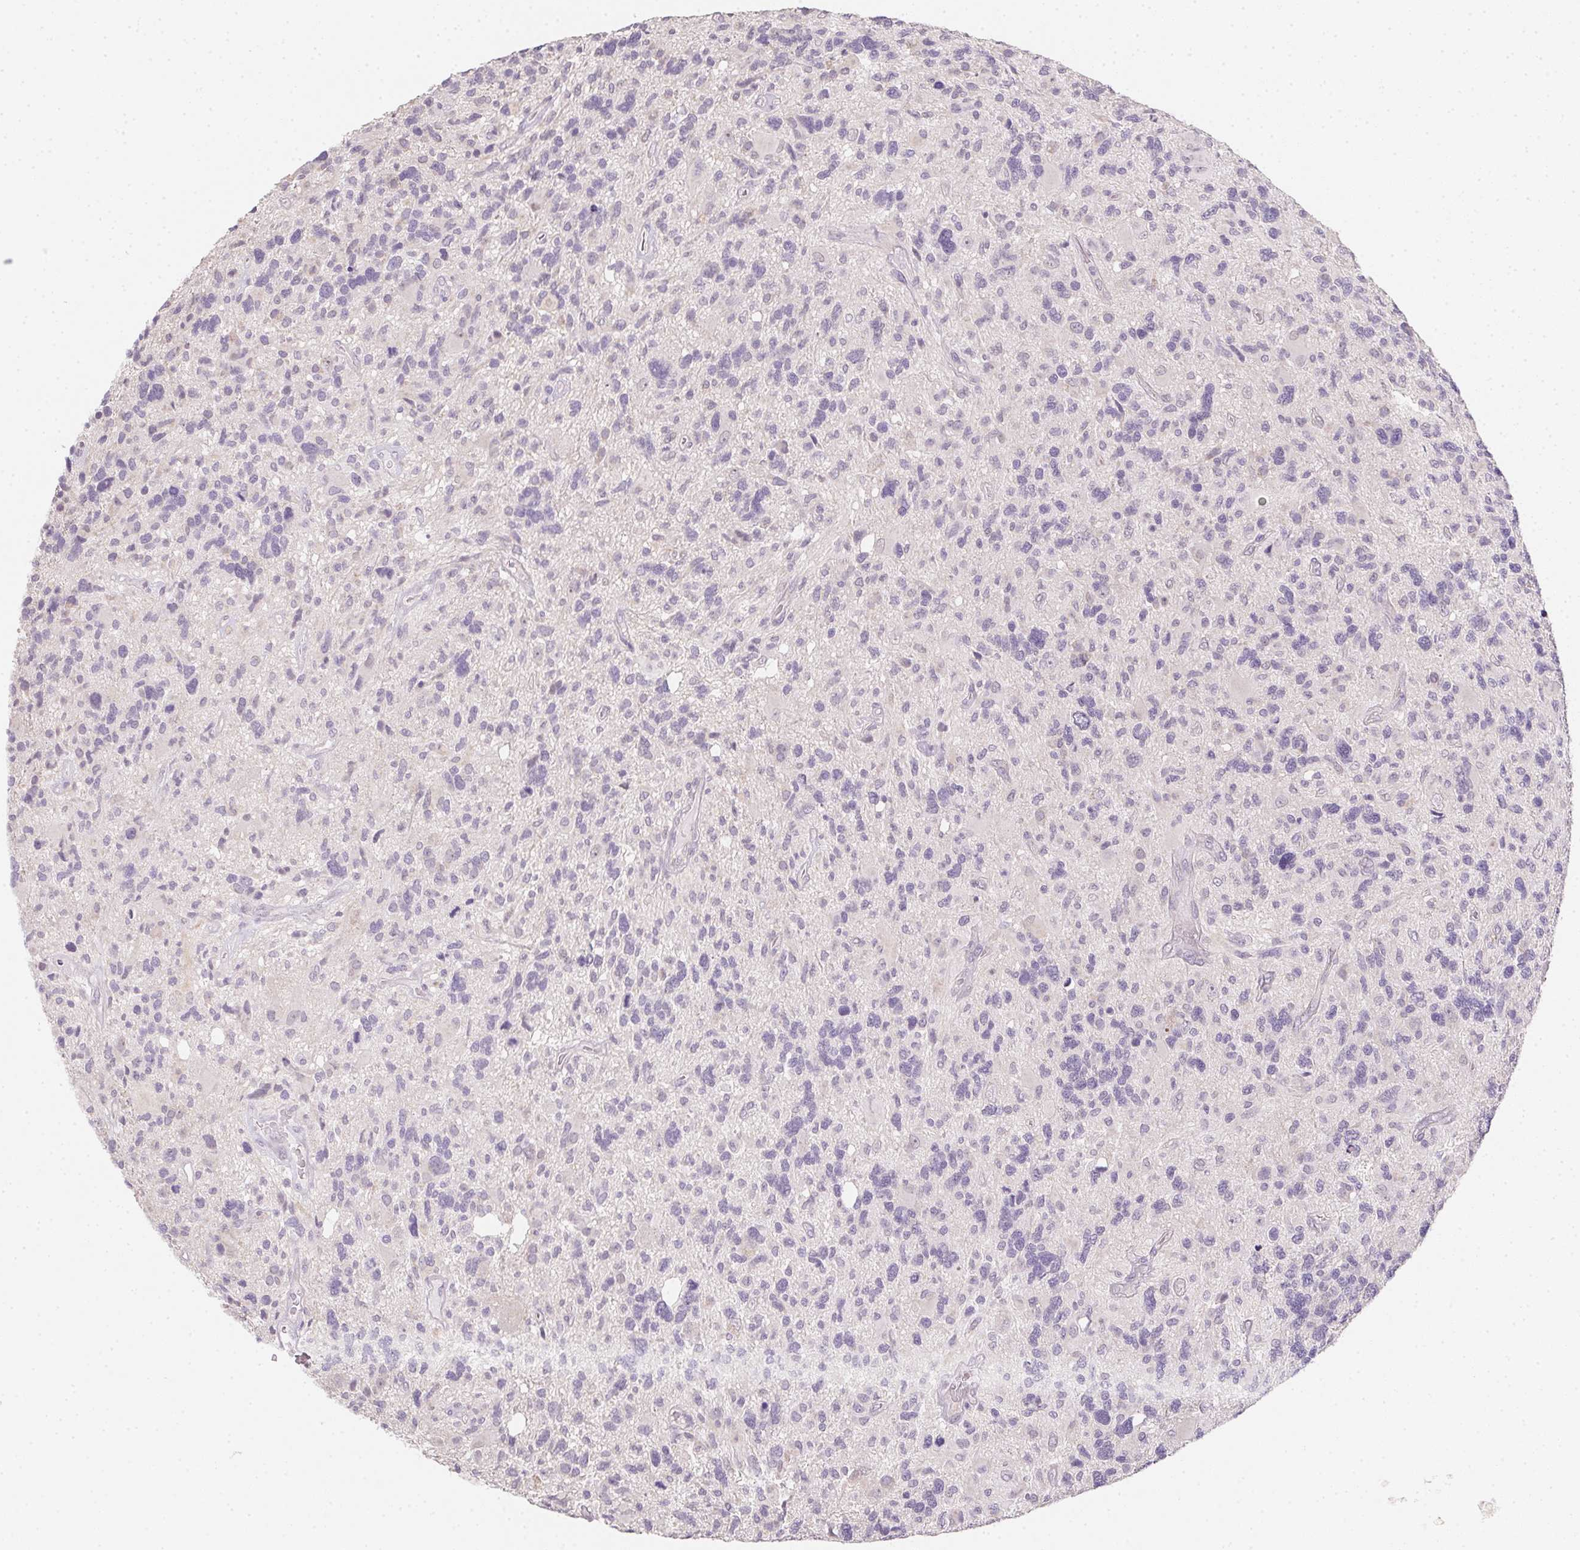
{"staining": {"intensity": "negative", "quantity": "none", "location": "none"}, "tissue": "glioma", "cell_type": "Tumor cells", "image_type": "cancer", "snomed": [{"axis": "morphology", "description": "Glioma, malignant, High grade"}, {"axis": "topography", "description": "Brain"}], "caption": "The image shows no staining of tumor cells in glioma. The staining was performed using DAB to visualize the protein expression in brown, while the nuclei were stained in blue with hematoxylin (Magnification: 20x).", "gene": "ZBBX", "patient": {"sex": "male", "age": 49}}